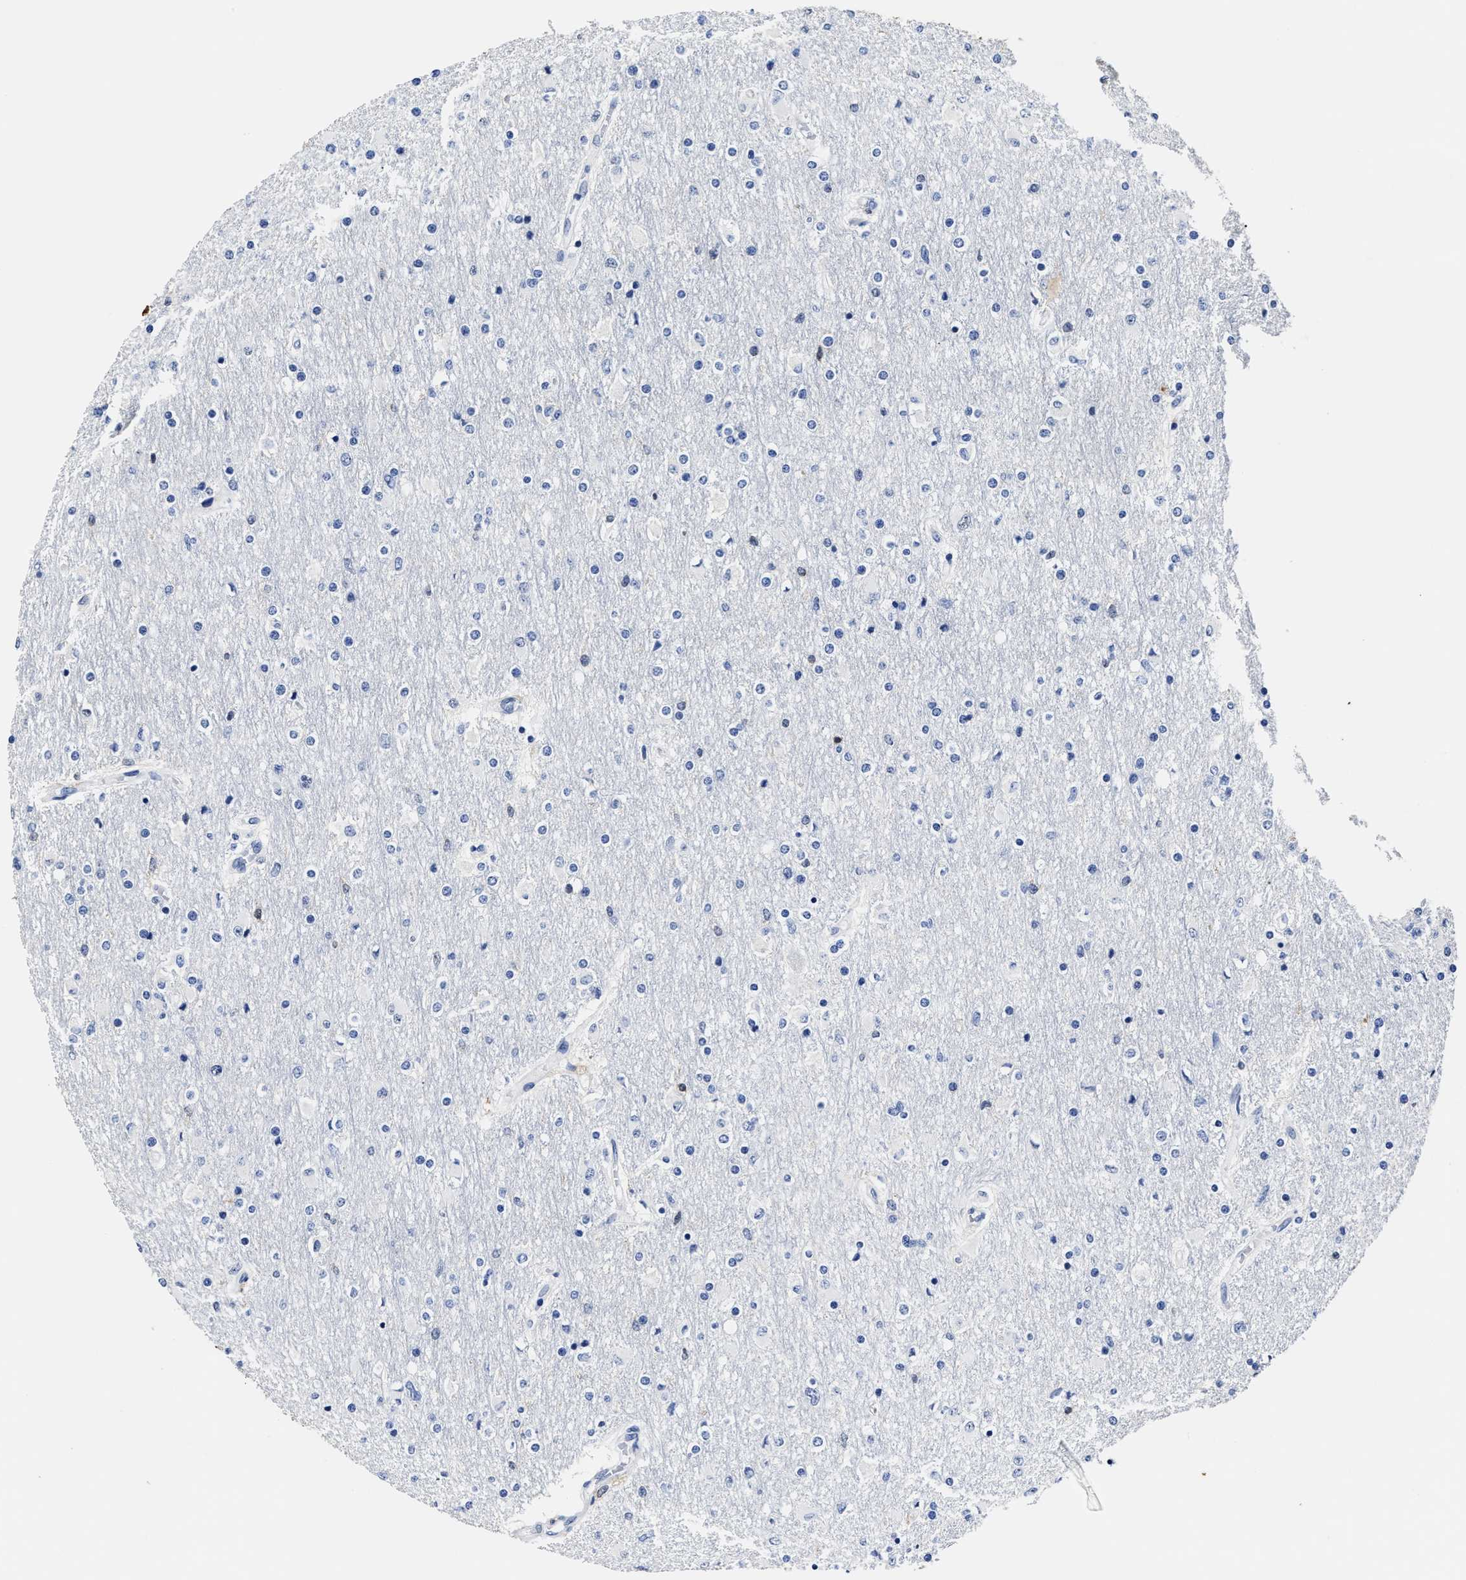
{"staining": {"intensity": "negative", "quantity": "none", "location": "none"}, "tissue": "glioma", "cell_type": "Tumor cells", "image_type": "cancer", "snomed": [{"axis": "morphology", "description": "Glioma, malignant, High grade"}, {"axis": "topography", "description": "Cerebral cortex"}], "caption": "Tumor cells show no significant protein staining in glioma. (DAB (3,3'-diaminobenzidine) immunohistochemistry (IHC), high magnification).", "gene": "PRPF4B", "patient": {"sex": "female", "age": 36}}